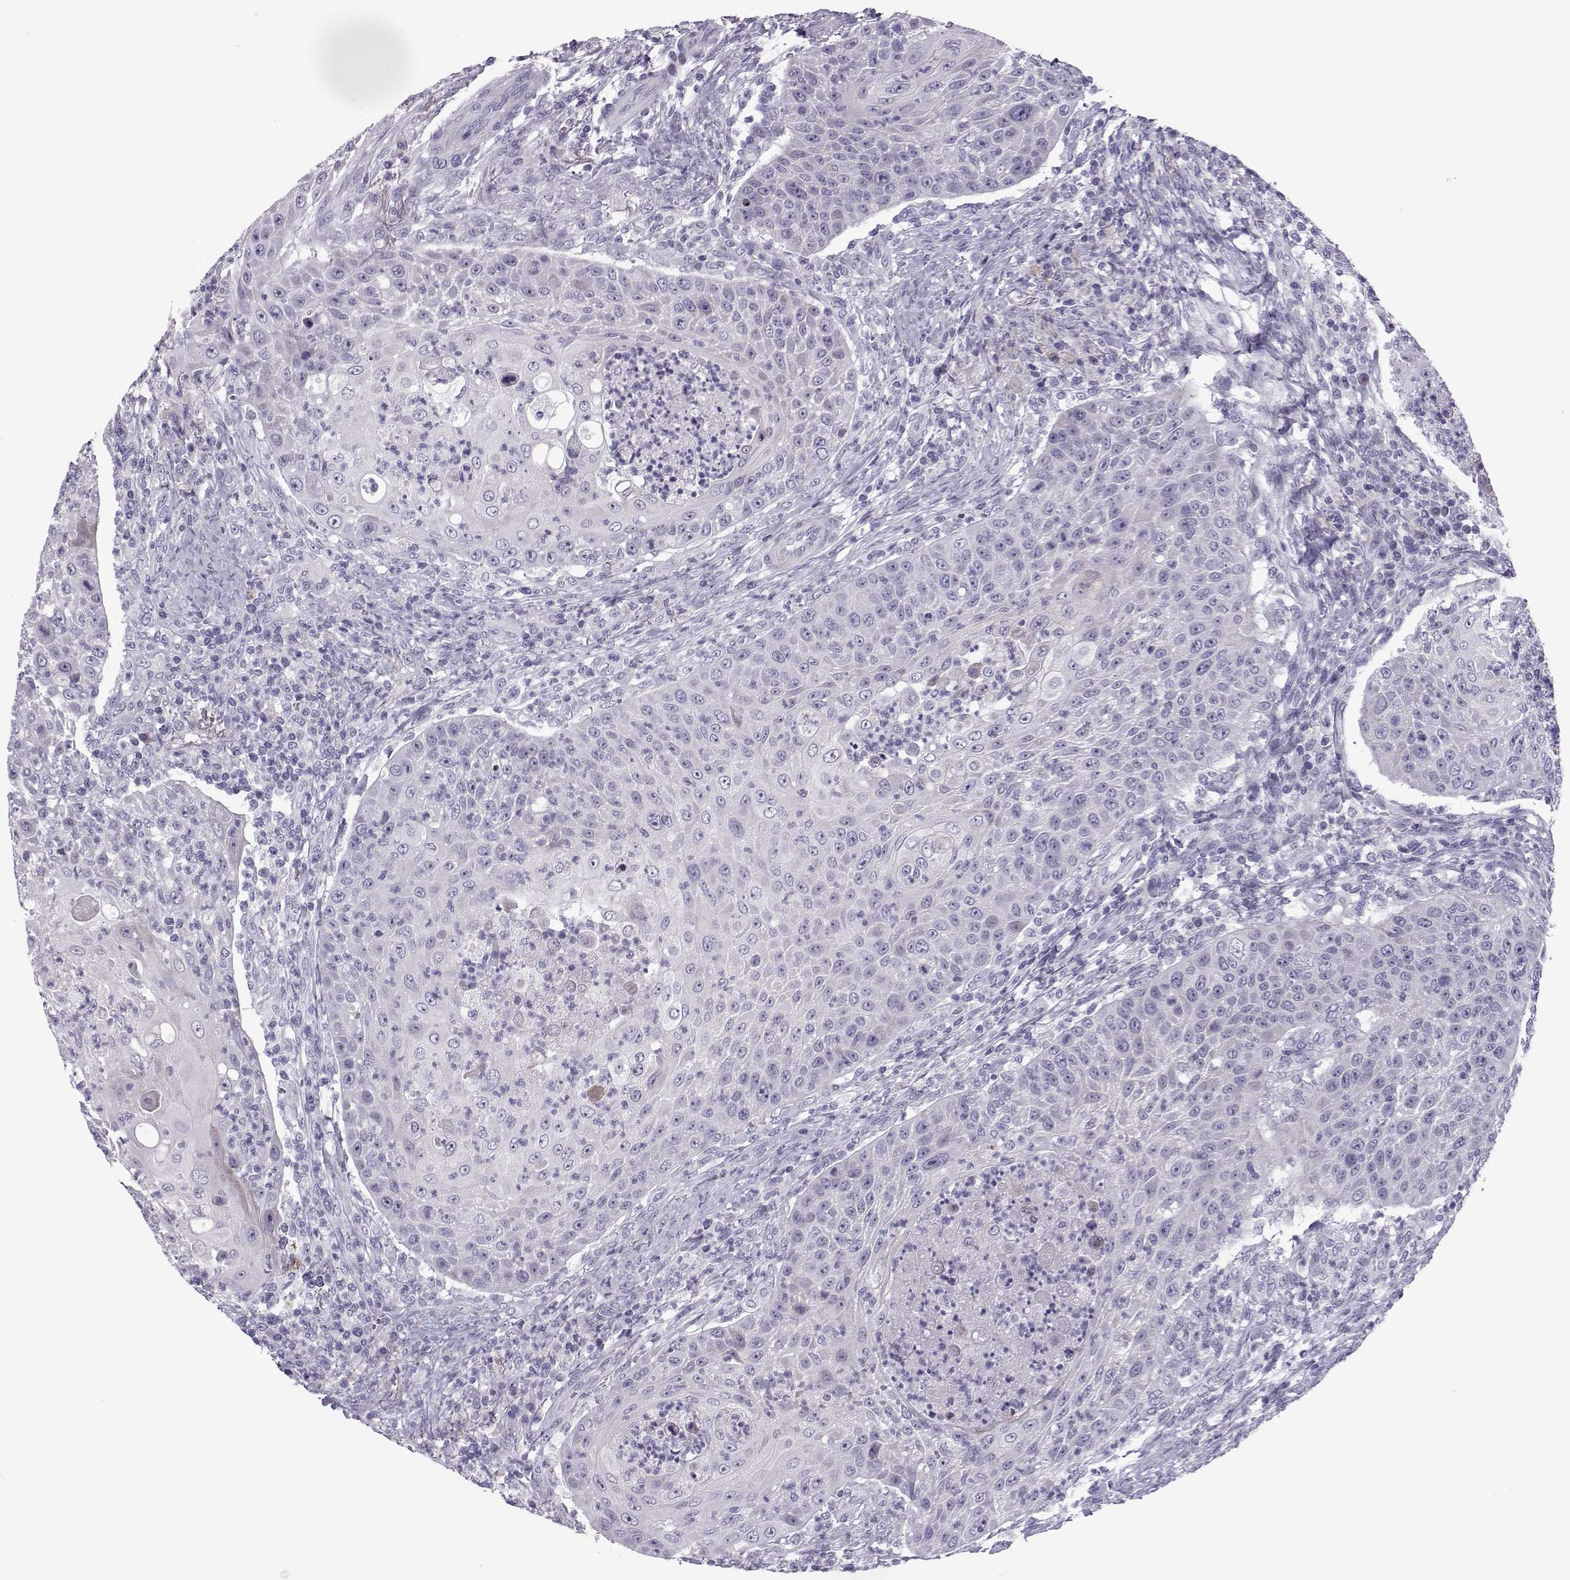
{"staining": {"intensity": "negative", "quantity": "none", "location": "none"}, "tissue": "head and neck cancer", "cell_type": "Tumor cells", "image_type": "cancer", "snomed": [{"axis": "morphology", "description": "Squamous cell carcinoma, NOS"}, {"axis": "topography", "description": "Head-Neck"}], "caption": "An IHC histopathology image of head and neck squamous cell carcinoma is shown. There is no staining in tumor cells of head and neck squamous cell carcinoma. (DAB immunohistochemistry (IHC) visualized using brightfield microscopy, high magnification).", "gene": "DMRT3", "patient": {"sex": "male", "age": 69}}